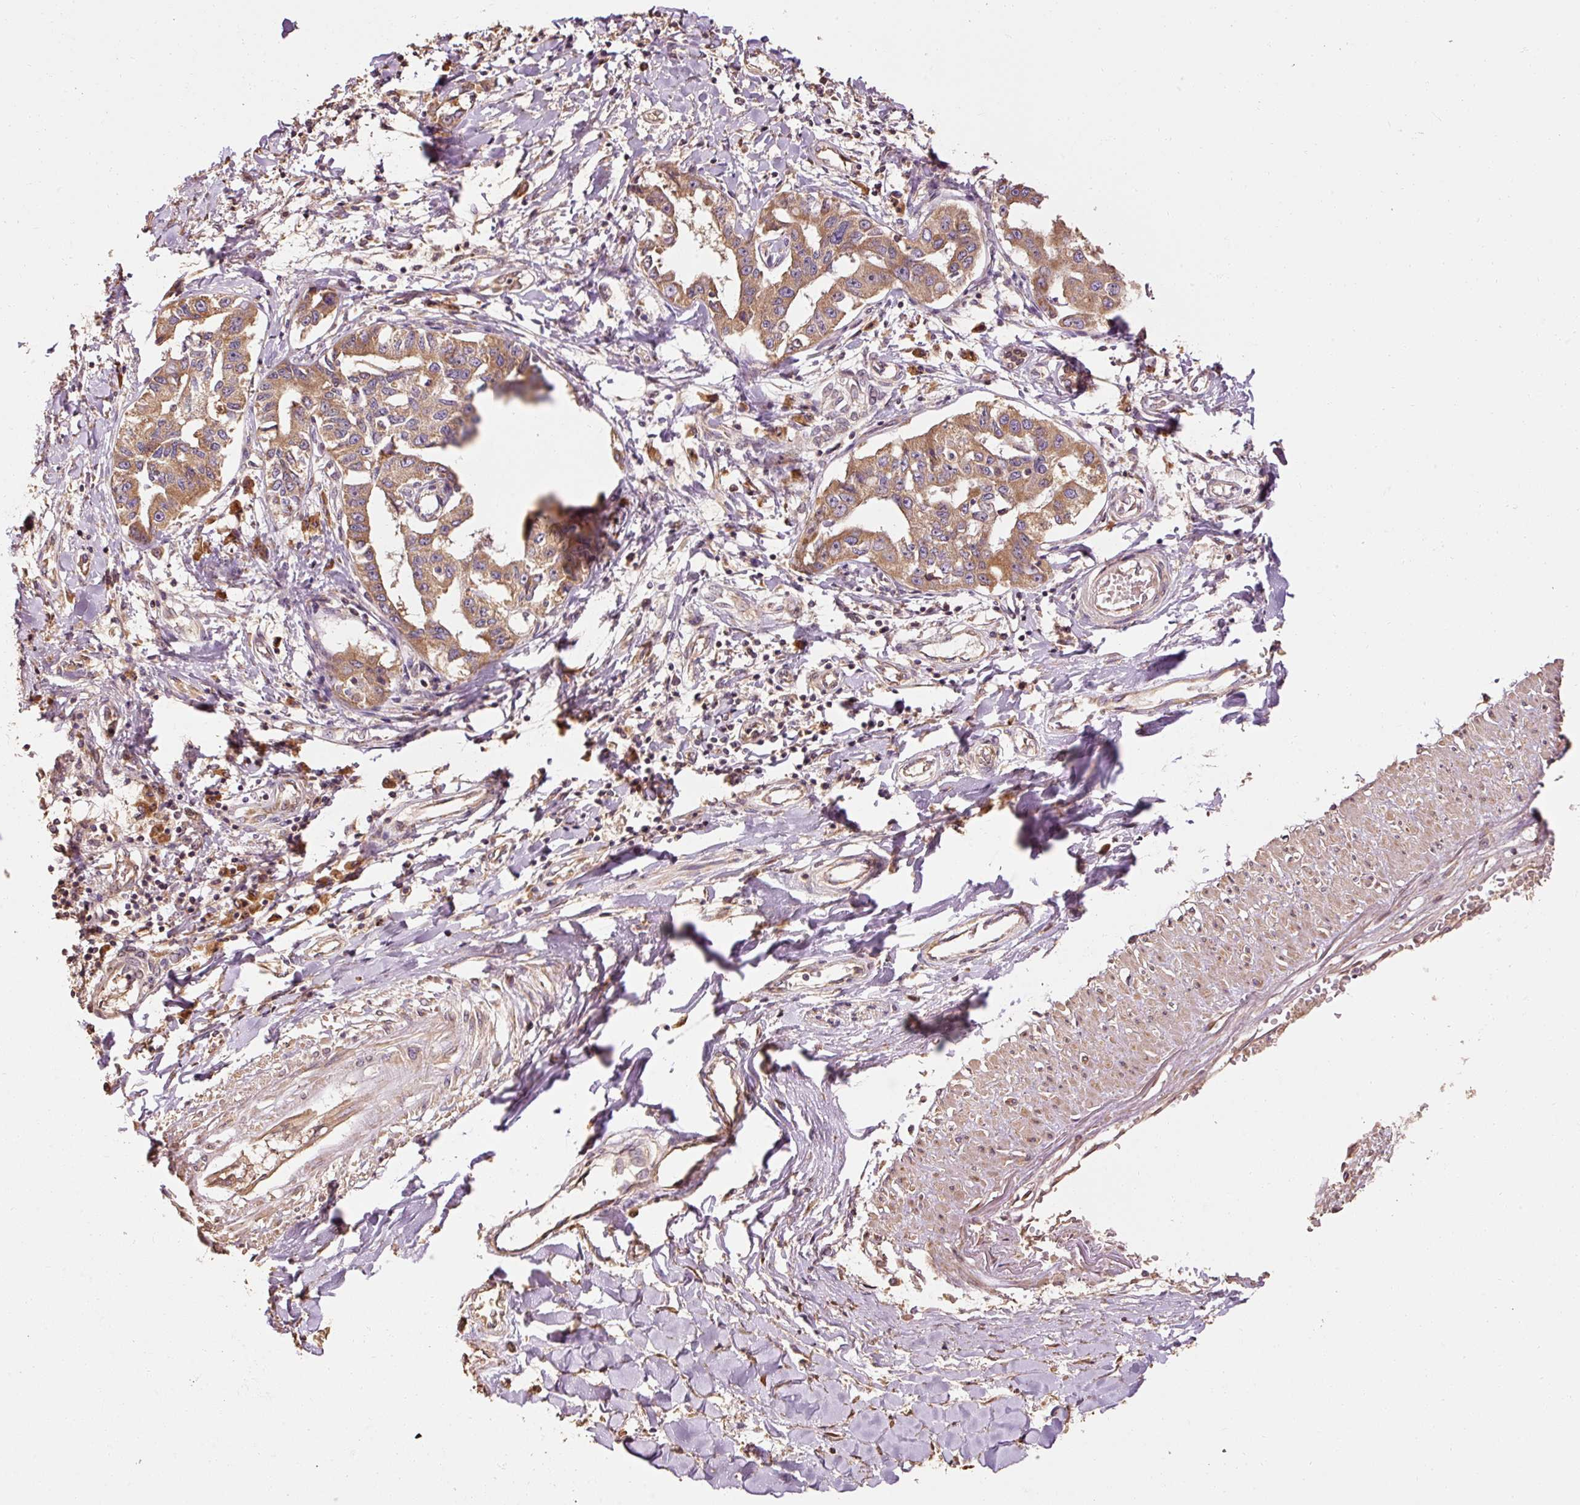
{"staining": {"intensity": "moderate", "quantity": ">75%", "location": "cytoplasmic/membranous"}, "tissue": "liver cancer", "cell_type": "Tumor cells", "image_type": "cancer", "snomed": [{"axis": "morphology", "description": "Cholangiocarcinoma"}, {"axis": "topography", "description": "Liver"}], "caption": "A brown stain labels moderate cytoplasmic/membranous staining of a protein in human liver cancer (cholangiocarcinoma) tumor cells.", "gene": "EFHC1", "patient": {"sex": "male", "age": 59}}